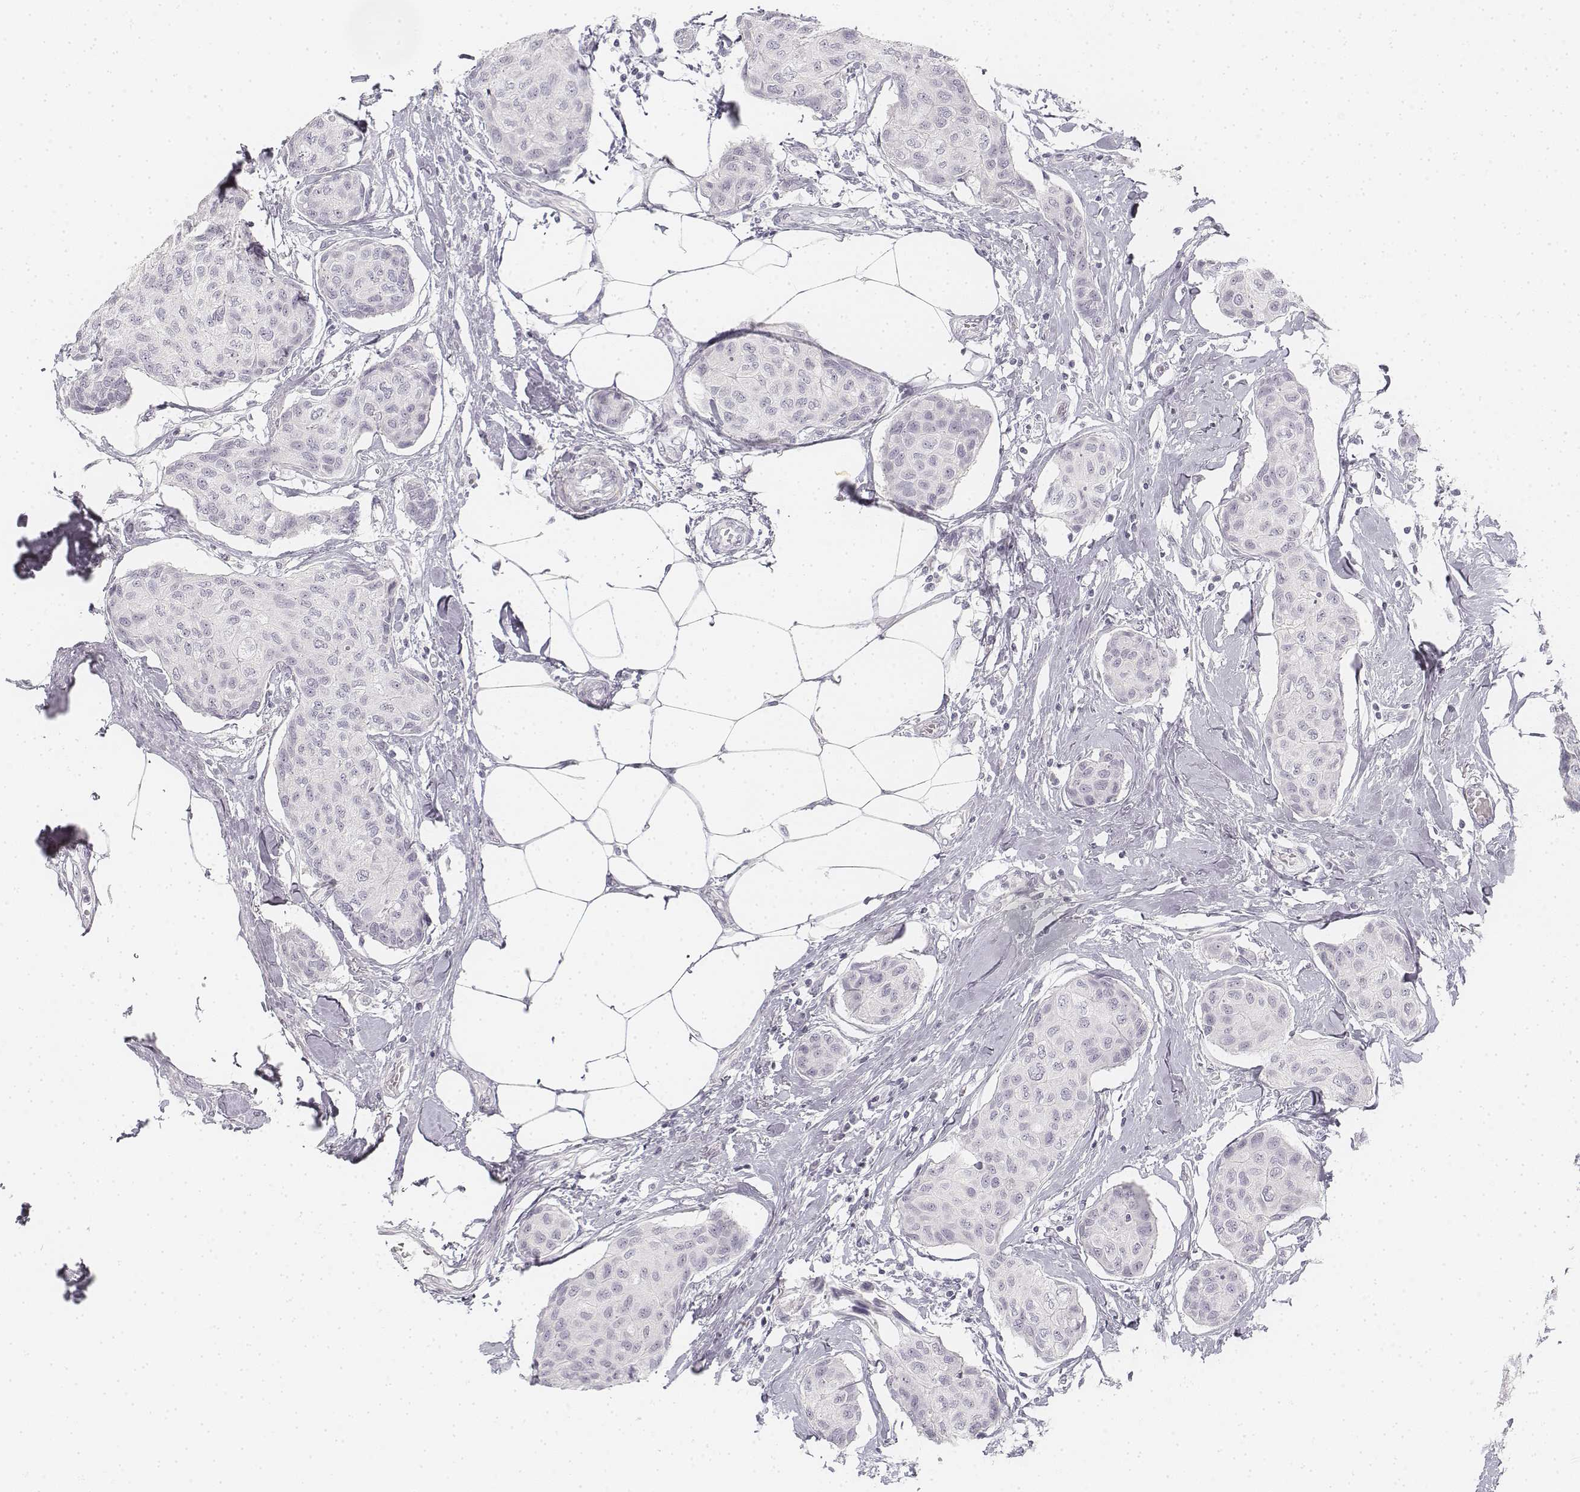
{"staining": {"intensity": "negative", "quantity": "none", "location": "none"}, "tissue": "breast cancer", "cell_type": "Tumor cells", "image_type": "cancer", "snomed": [{"axis": "morphology", "description": "Duct carcinoma"}, {"axis": "topography", "description": "Breast"}], "caption": "Tumor cells show no significant protein positivity in breast cancer (intraductal carcinoma).", "gene": "KRT25", "patient": {"sex": "female", "age": 80}}